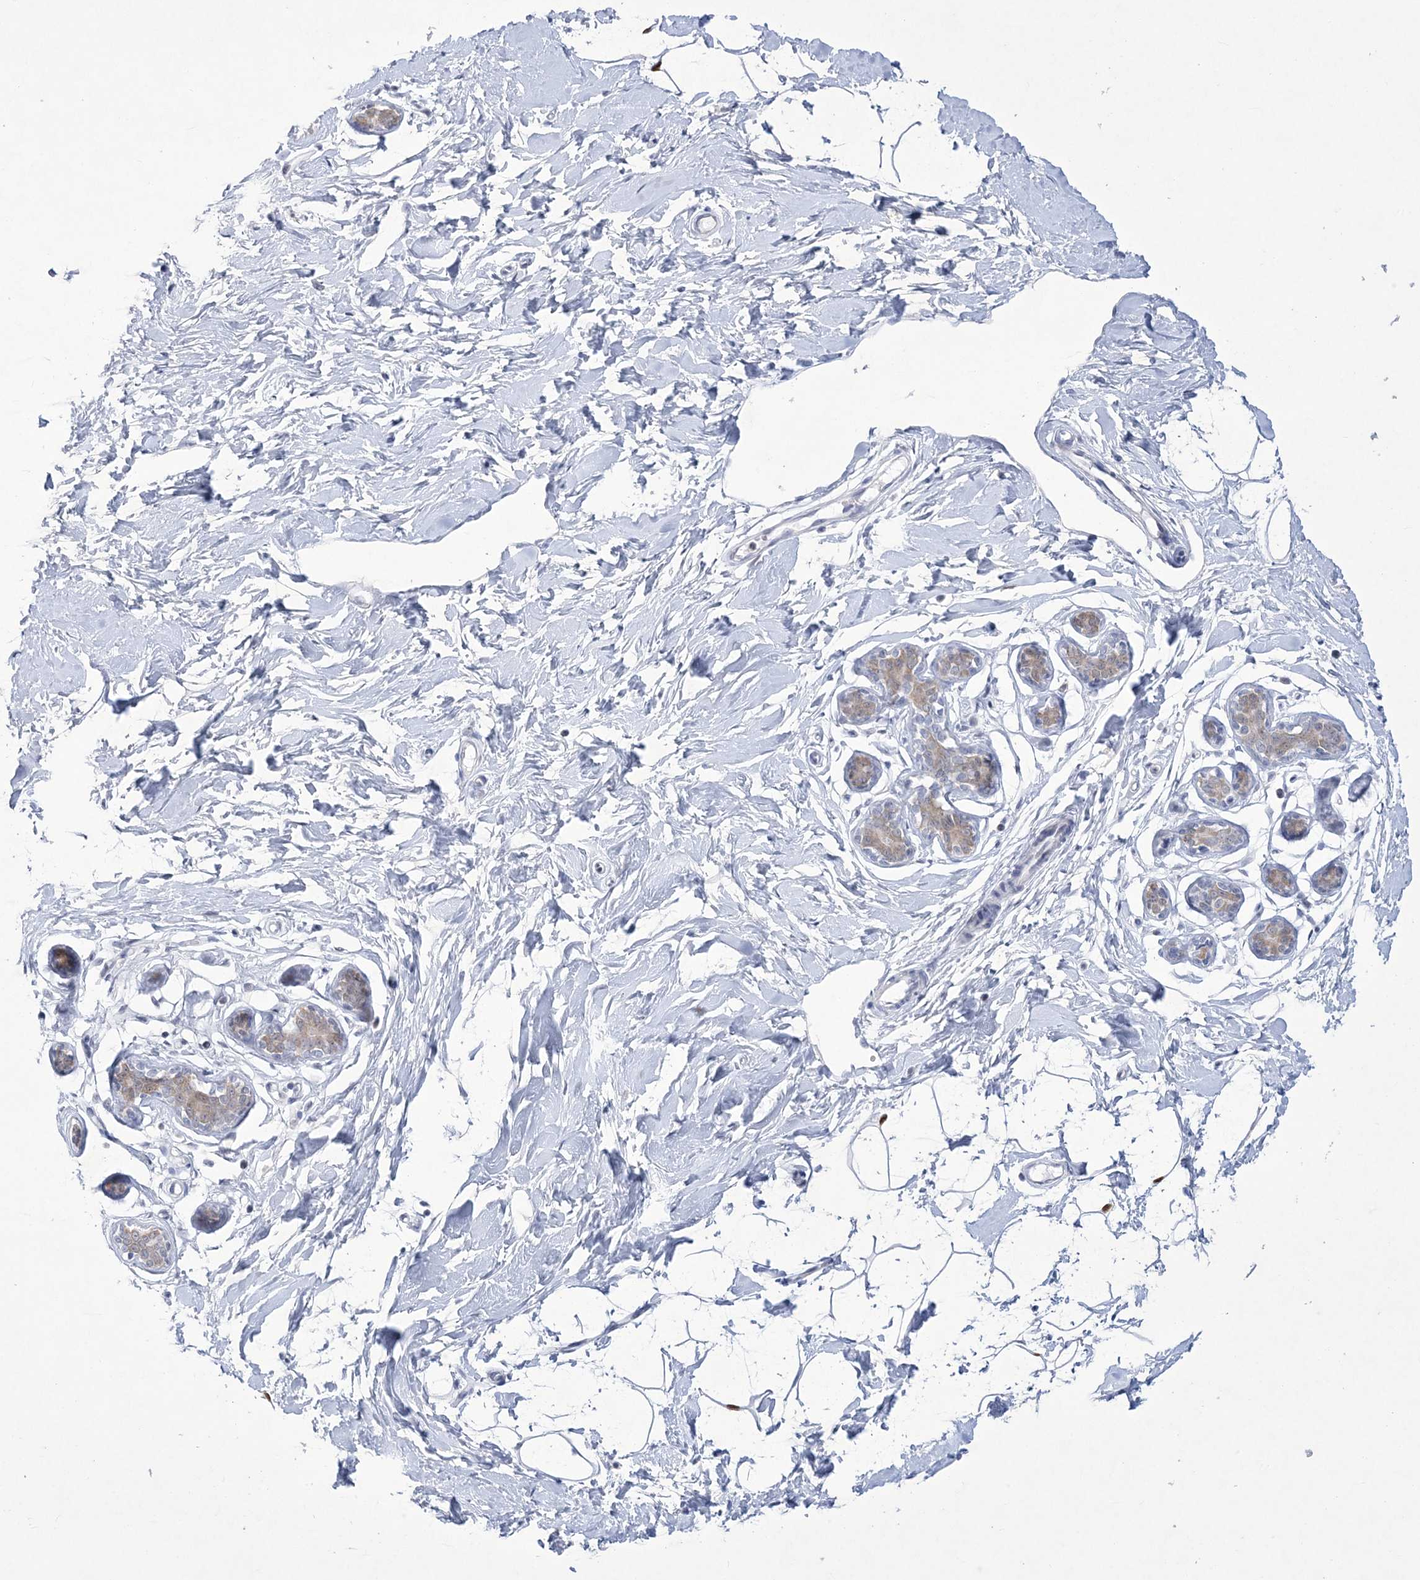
{"staining": {"intensity": "negative", "quantity": "none", "location": "none"}, "tissue": "adipose tissue", "cell_type": "Adipocytes", "image_type": "normal", "snomed": [{"axis": "morphology", "description": "Normal tissue, NOS"}, {"axis": "topography", "description": "Breast"}], "caption": "Immunohistochemistry (IHC) of unremarkable human adipose tissue reveals no staining in adipocytes.", "gene": "WDR27", "patient": {"sex": "female", "age": 23}}